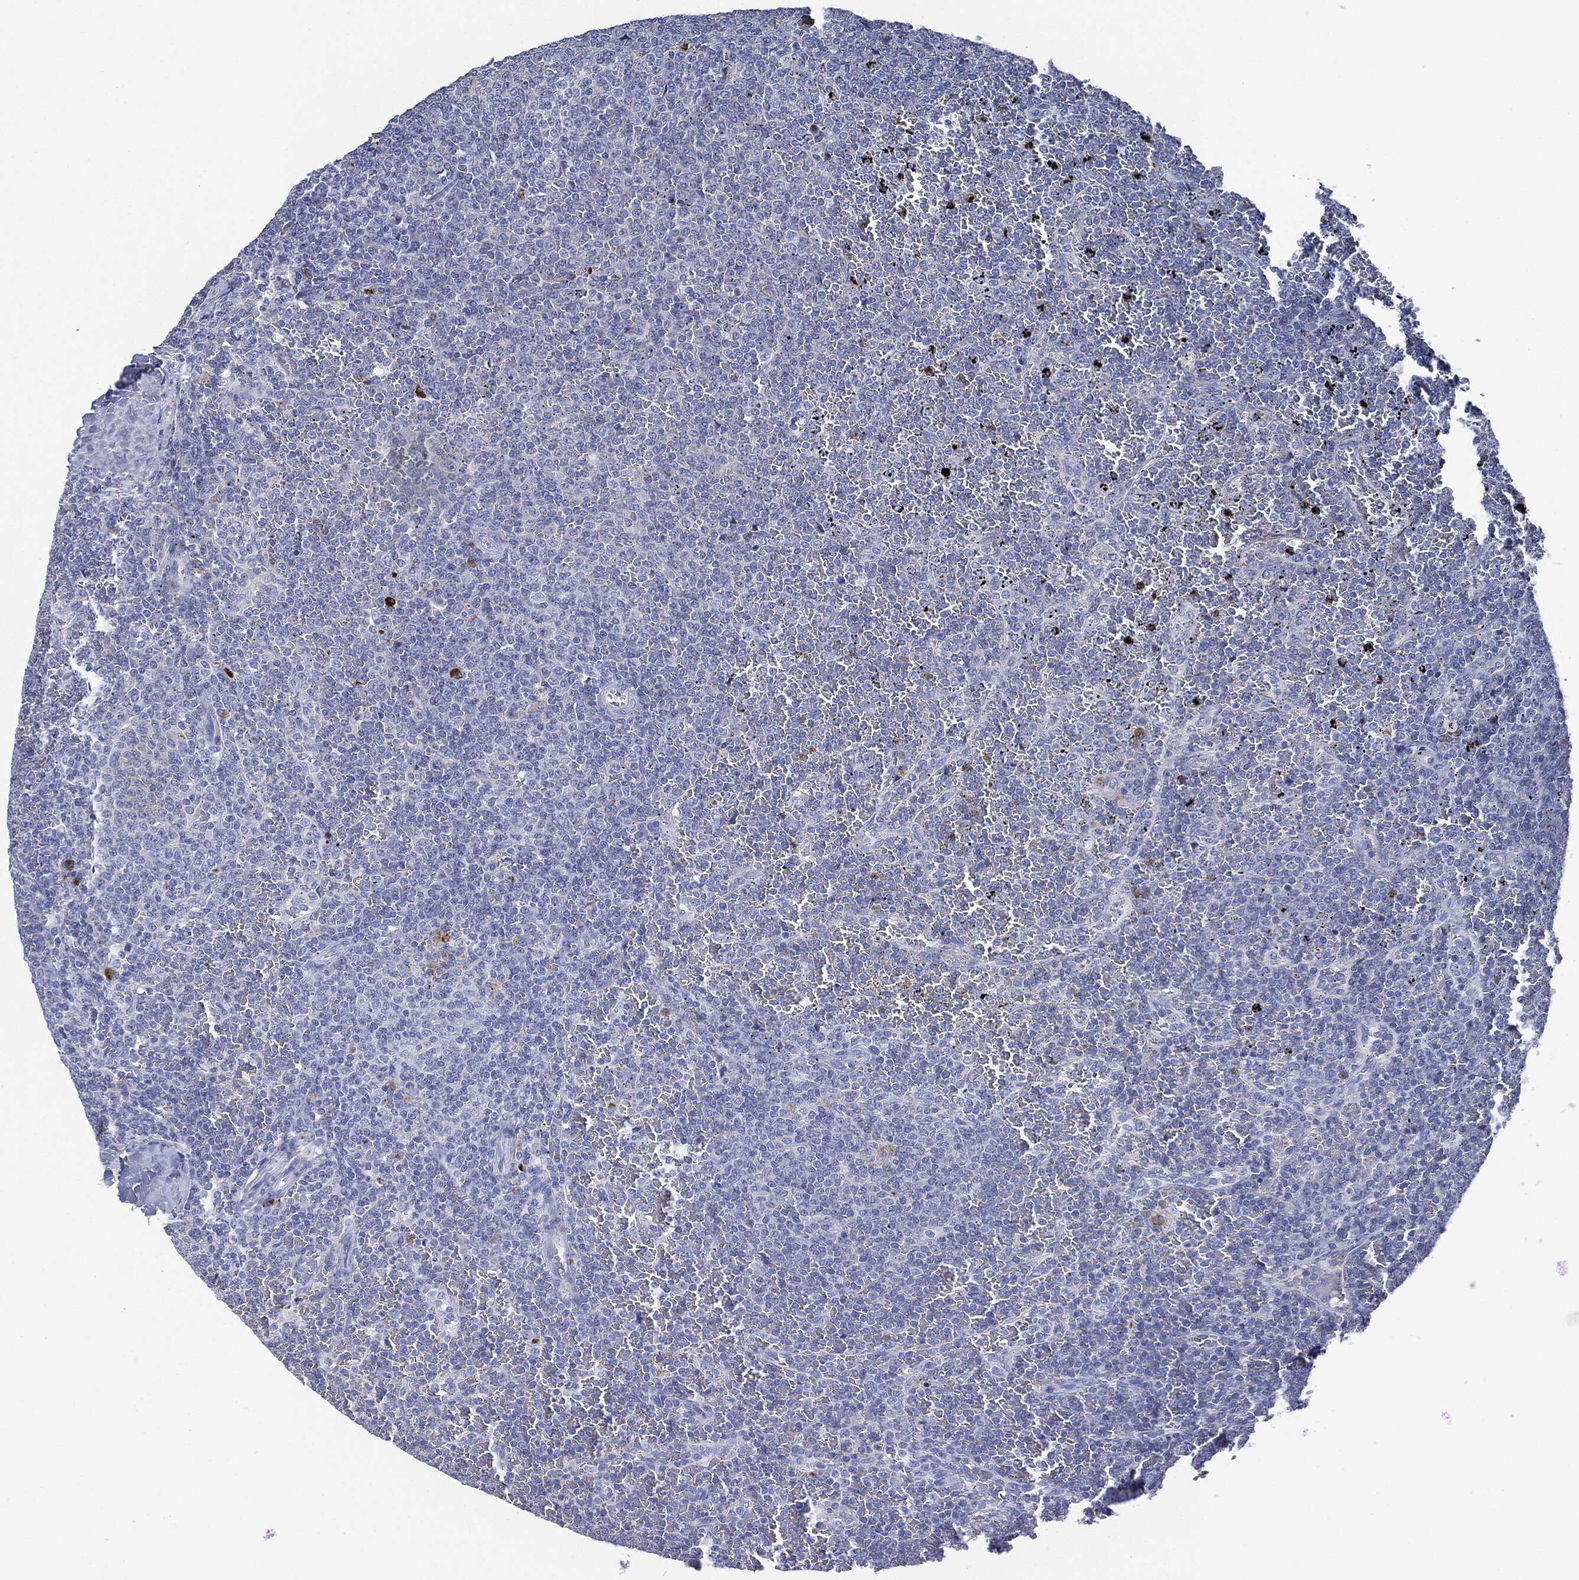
{"staining": {"intensity": "negative", "quantity": "none", "location": "none"}, "tissue": "lymphoma", "cell_type": "Tumor cells", "image_type": "cancer", "snomed": [{"axis": "morphology", "description": "Malignant lymphoma, non-Hodgkin's type, Low grade"}, {"axis": "topography", "description": "Spleen"}], "caption": "Histopathology image shows no significant protein expression in tumor cells of low-grade malignant lymphoma, non-Hodgkin's type.", "gene": "IGLV6-57", "patient": {"sex": "female", "age": 77}}